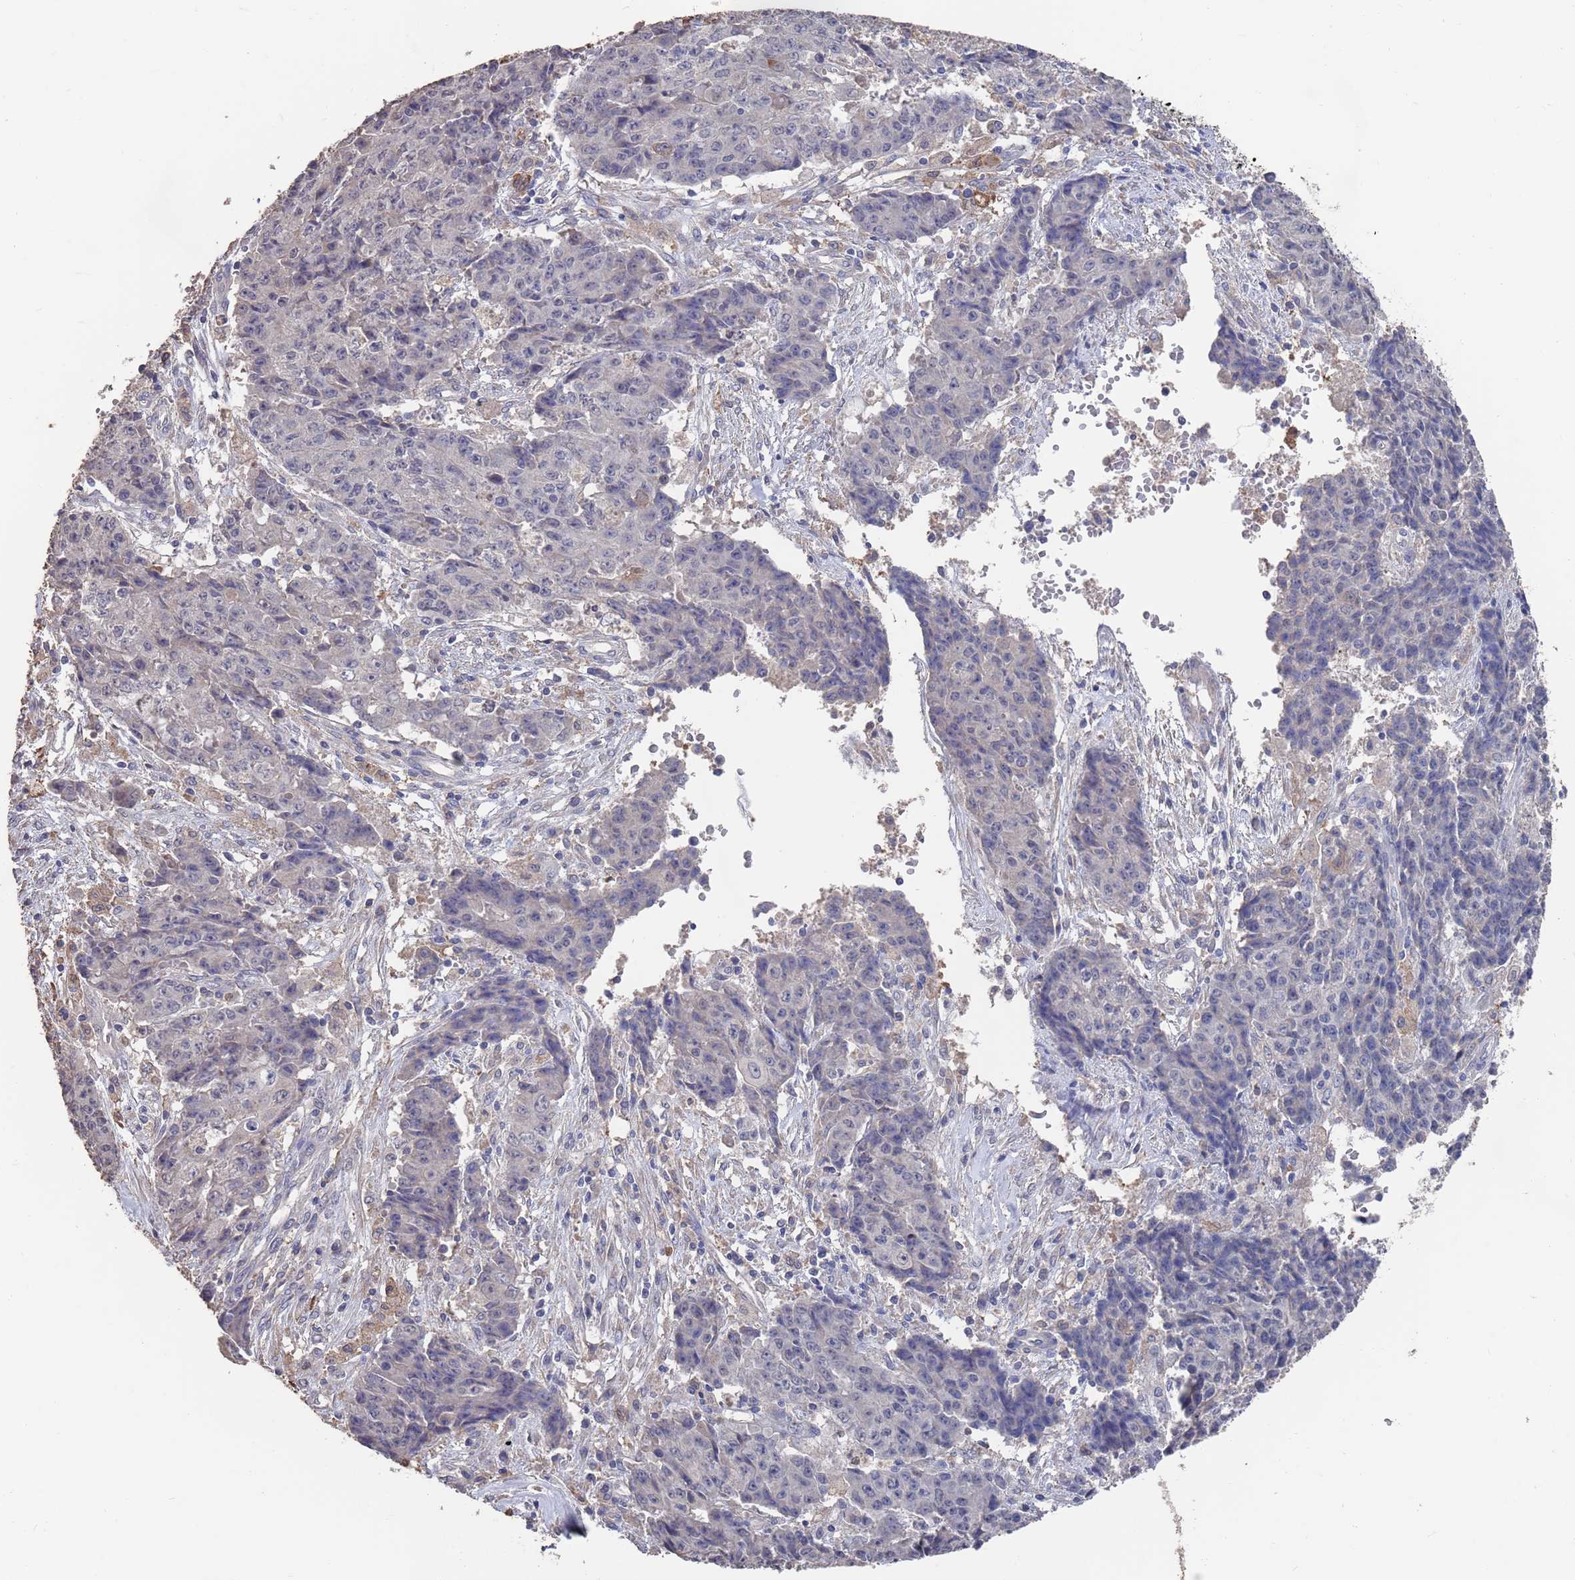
{"staining": {"intensity": "negative", "quantity": "none", "location": "none"}, "tissue": "ovarian cancer", "cell_type": "Tumor cells", "image_type": "cancer", "snomed": [{"axis": "morphology", "description": "Carcinoma, endometroid"}, {"axis": "topography", "description": "Ovary"}], "caption": "An immunohistochemistry (IHC) histopathology image of ovarian cancer is shown. There is no staining in tumor cells of ovarian cancer. (Stains: DAB (3,3'-diaminobenzidine) immunohistochemistry with hematoxylin counter stain, Microscopy: brightfield microscopy at high magnification).", "gene": "BTBD18", "patient": {"sex": "female", "age": 42}}